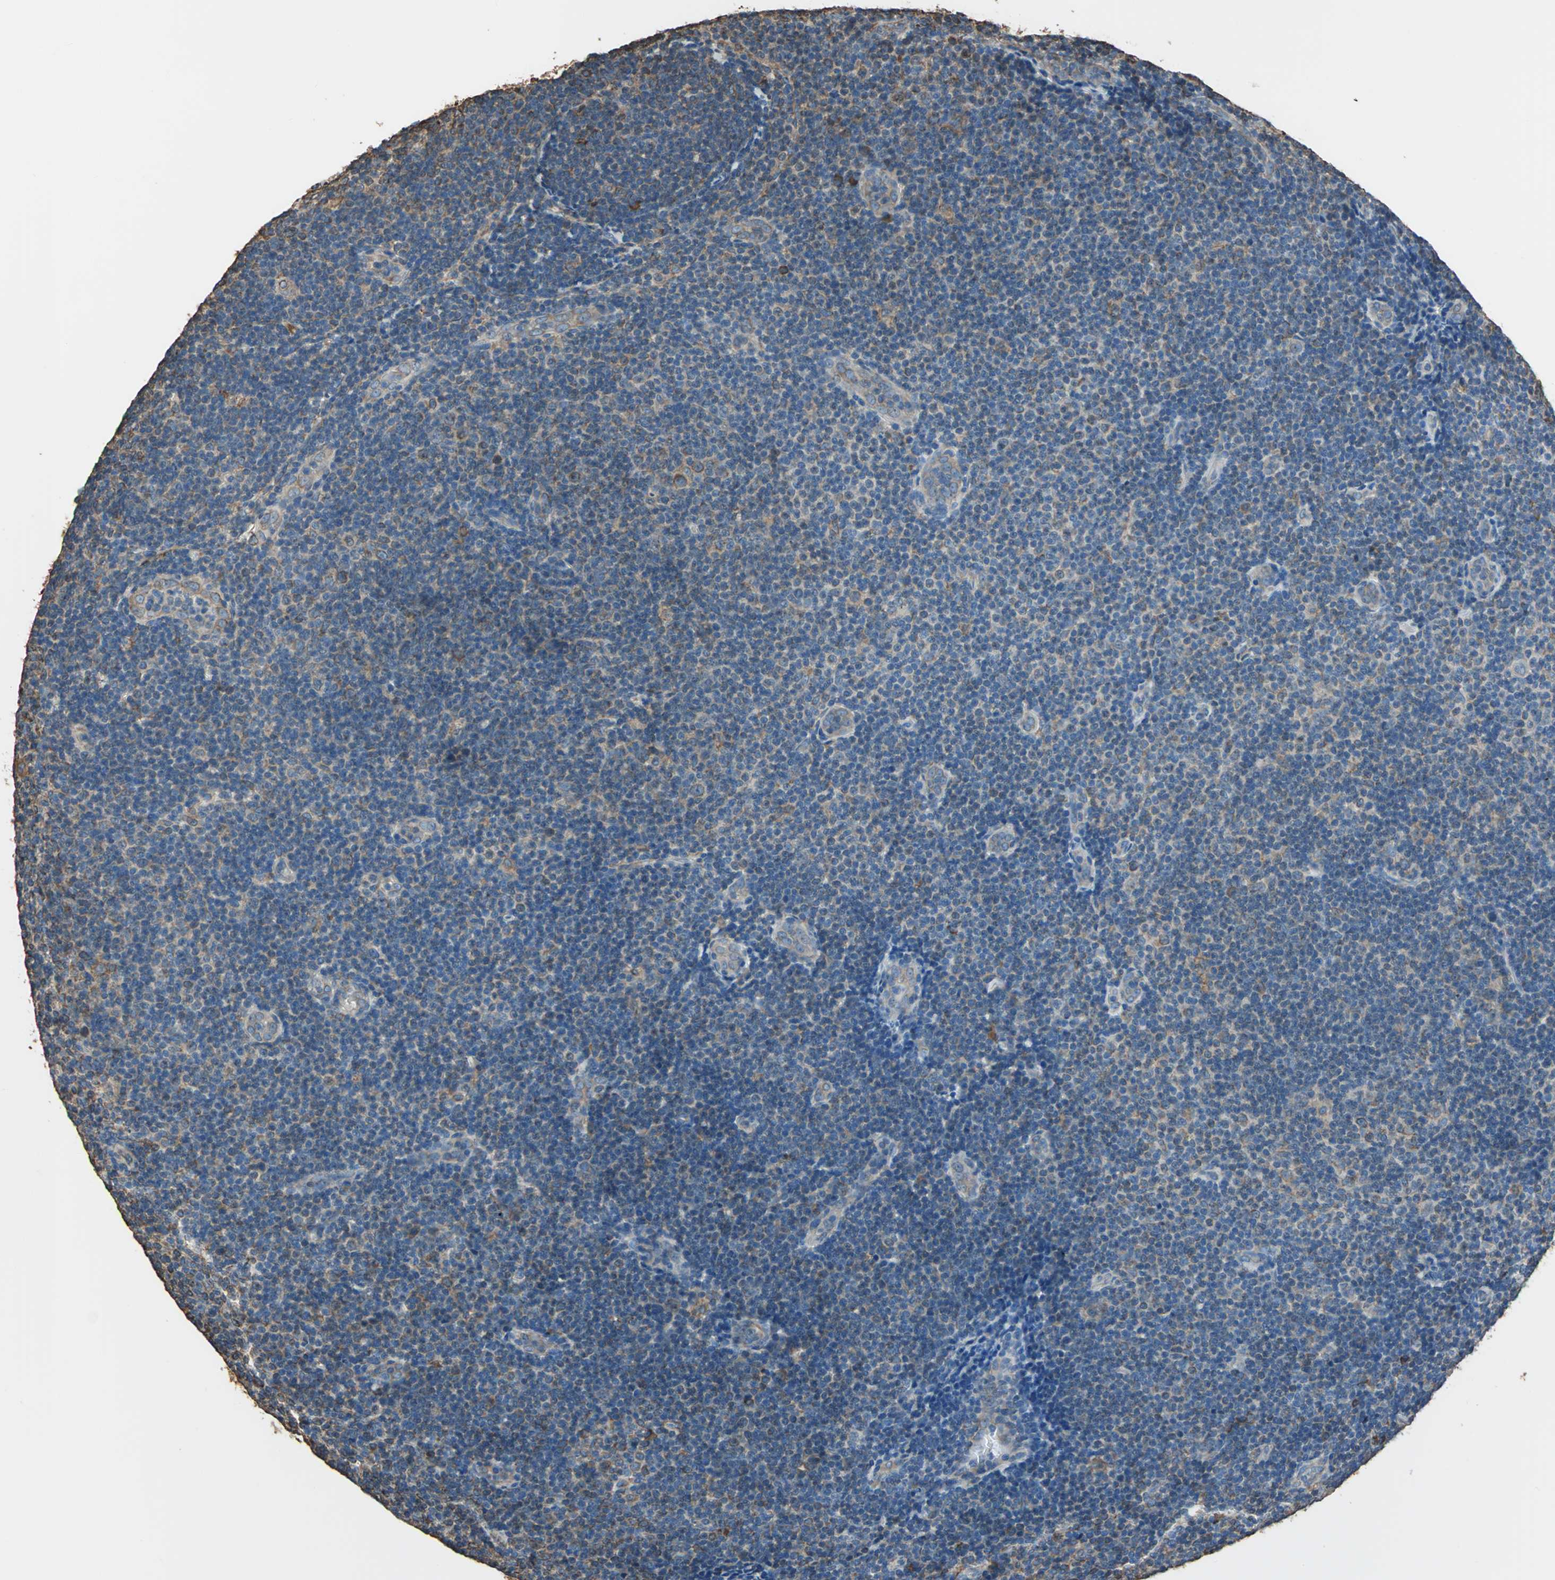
{"staining": {"intensity": "moderate", "quantity": "25%-75%", "location": "cytoplasmic/membranous"}, "tissue": "lymphoma", "cell_type": "Tumor cells", "image_type": "cancer", "snomed": [{"axis": "morphology", "description": "Malignant lymphoma, non-Hodgkin's type, Low grade"}, {"axis": "topography", "description": "Lymph node"}], "caption": "High-magnification brightfield microscopy of malignant lymphoma, non-Hodgkin's type (low-grade) stained with DAB (3,3'-diaminobenzidine) (brown) and counterstained with hematoxylin (blue). tumor cells exhibit moderate cytoplasmic/membranous expression is identified in approximately25%-75% of cells. Ihc stains the protein in brown and the nuclei are stained blue.", "gene": "GPANK1", "patient": {"sex": "male", "age": 83}}